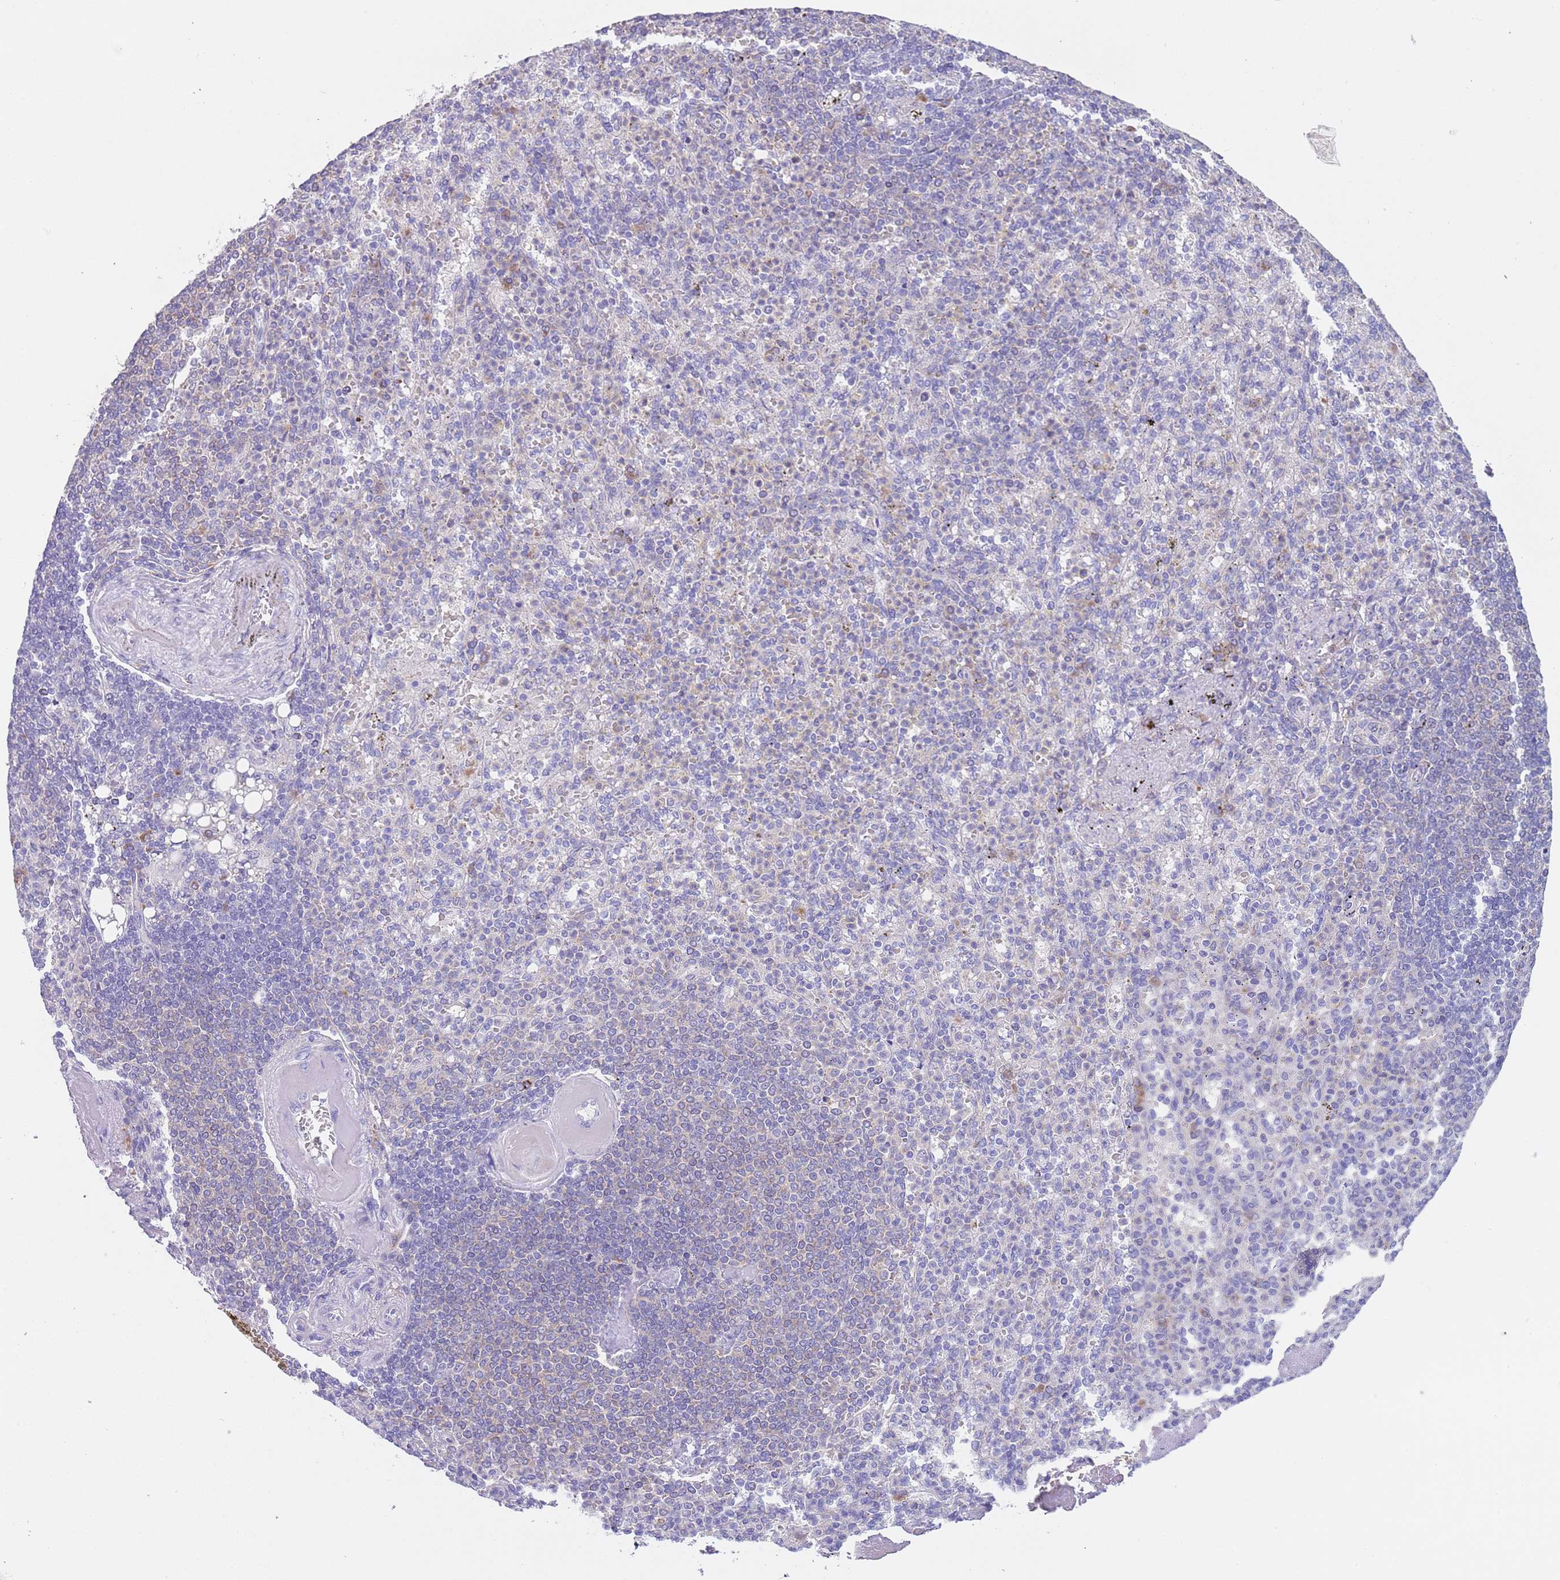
{"staining": {"intensity": "negative", "quantity": "none", "location": "none"}, "tissue": "spleen", "cell_type": "Cells in red pulp", "image_type": "normal", "snomed": [{"axis": "morphology", "description": "Normal tissue, NOS"}, {"axis": "topography", "description": "Spleen"}], "caption": "This is an immunohistochemistry (IHC) image of unremarkable spleen. There is no expression in cells in red pulp.", "gene": "TYW1B", "patient": {"sex": "female", "age": 74}}